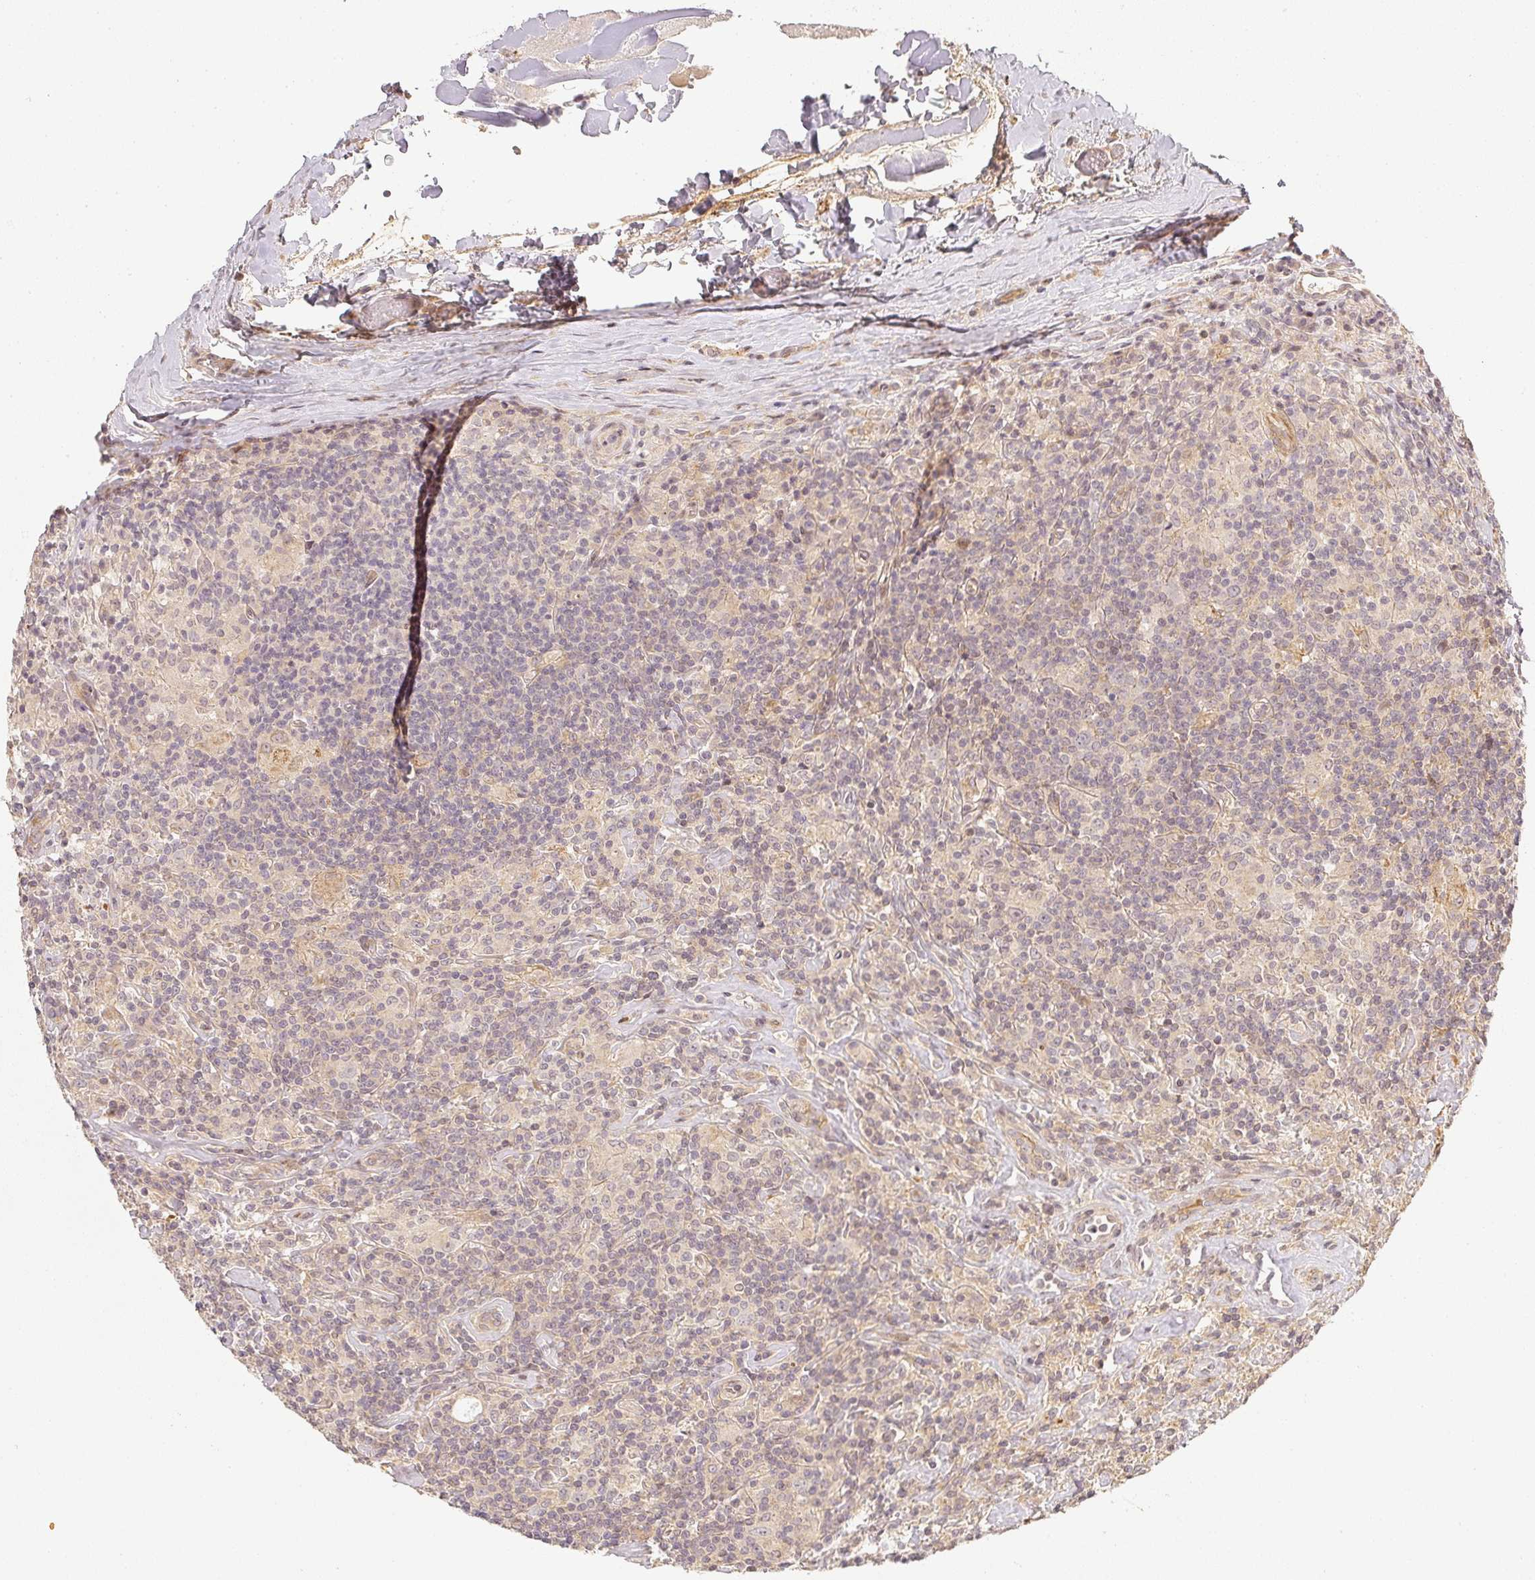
{"staining": {"intensity": "negative", "quantity": "none", "location": "none"}, "tissue": "lymphoma", "cell_type": "Tumor cells", "image_type": "cancer", "snomed": [{"axis": "morphology", "description": "Hodgkin's disease, NOS"}, {"axis": "morphology", "description": "Hodgkin's lymphoma, nodular sclerosis"}, {"axis": "topography", "description": "Lymph node"}], "caption": "This is a histopathology image of immunohistochemistry staining of lymphoma, which shows no positivity in tumor cells.", "gene": "SERPINE1", "patient": {"sex": "female", "age": 10}}